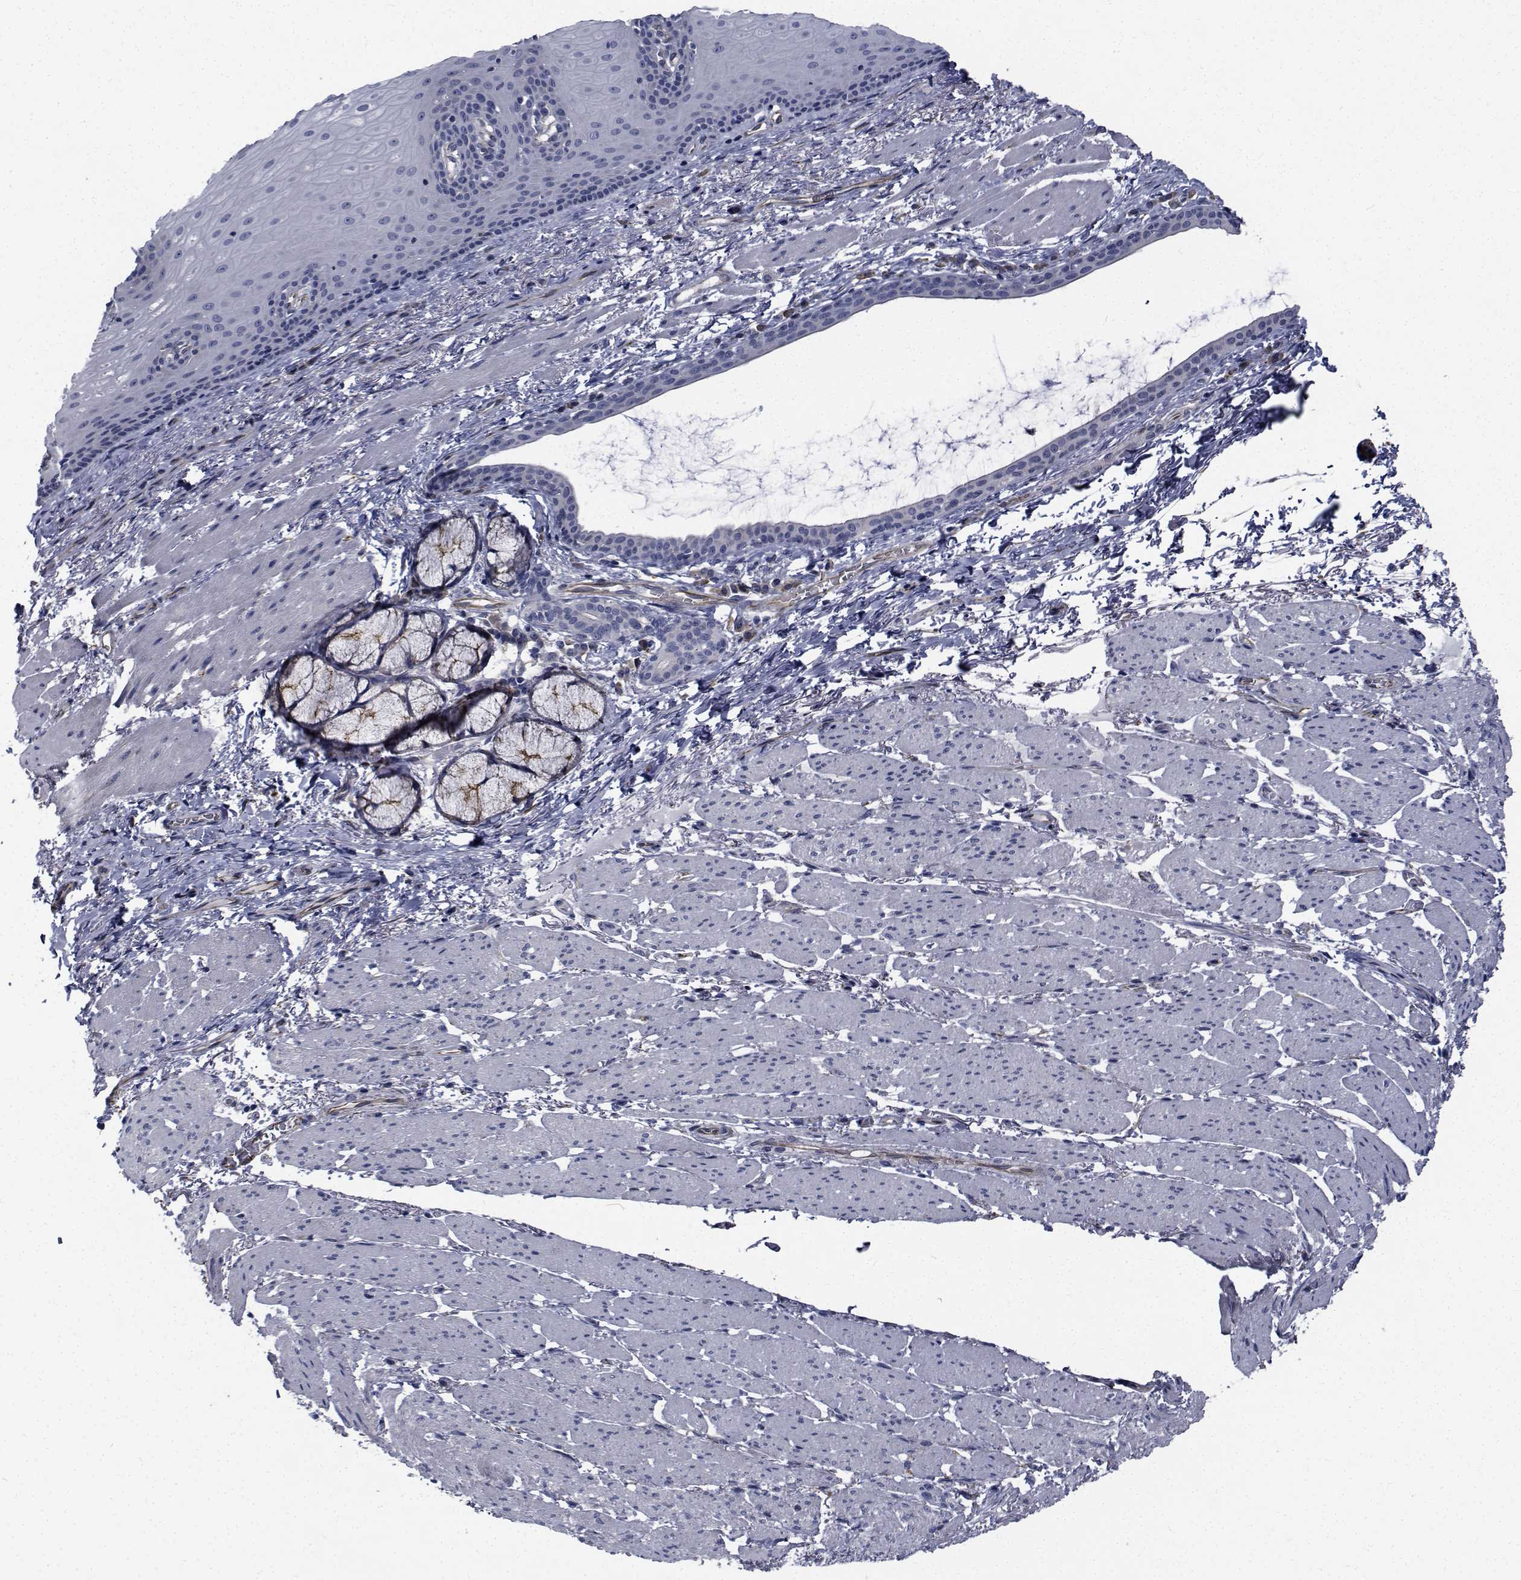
{"staining": {"intensity": "negative", "quantity": "none", "location": "none"}, "tissue": "esophagus", "cell_type": "Squamous epithelial cells", "image_type": "normal", "snomed": [{"axis": "morphology", "description": "Normal tissue, NOS"}, {"axis": "topography", "description": "Esophagus"}], "caption": "This is an immunohistochemistry (IHC) micrograph of unremarkable esophagus. There is no staining in squamous epithelial cells.", "gene": "TTBK1", "patient": {"sex": "male", "age": 76}}